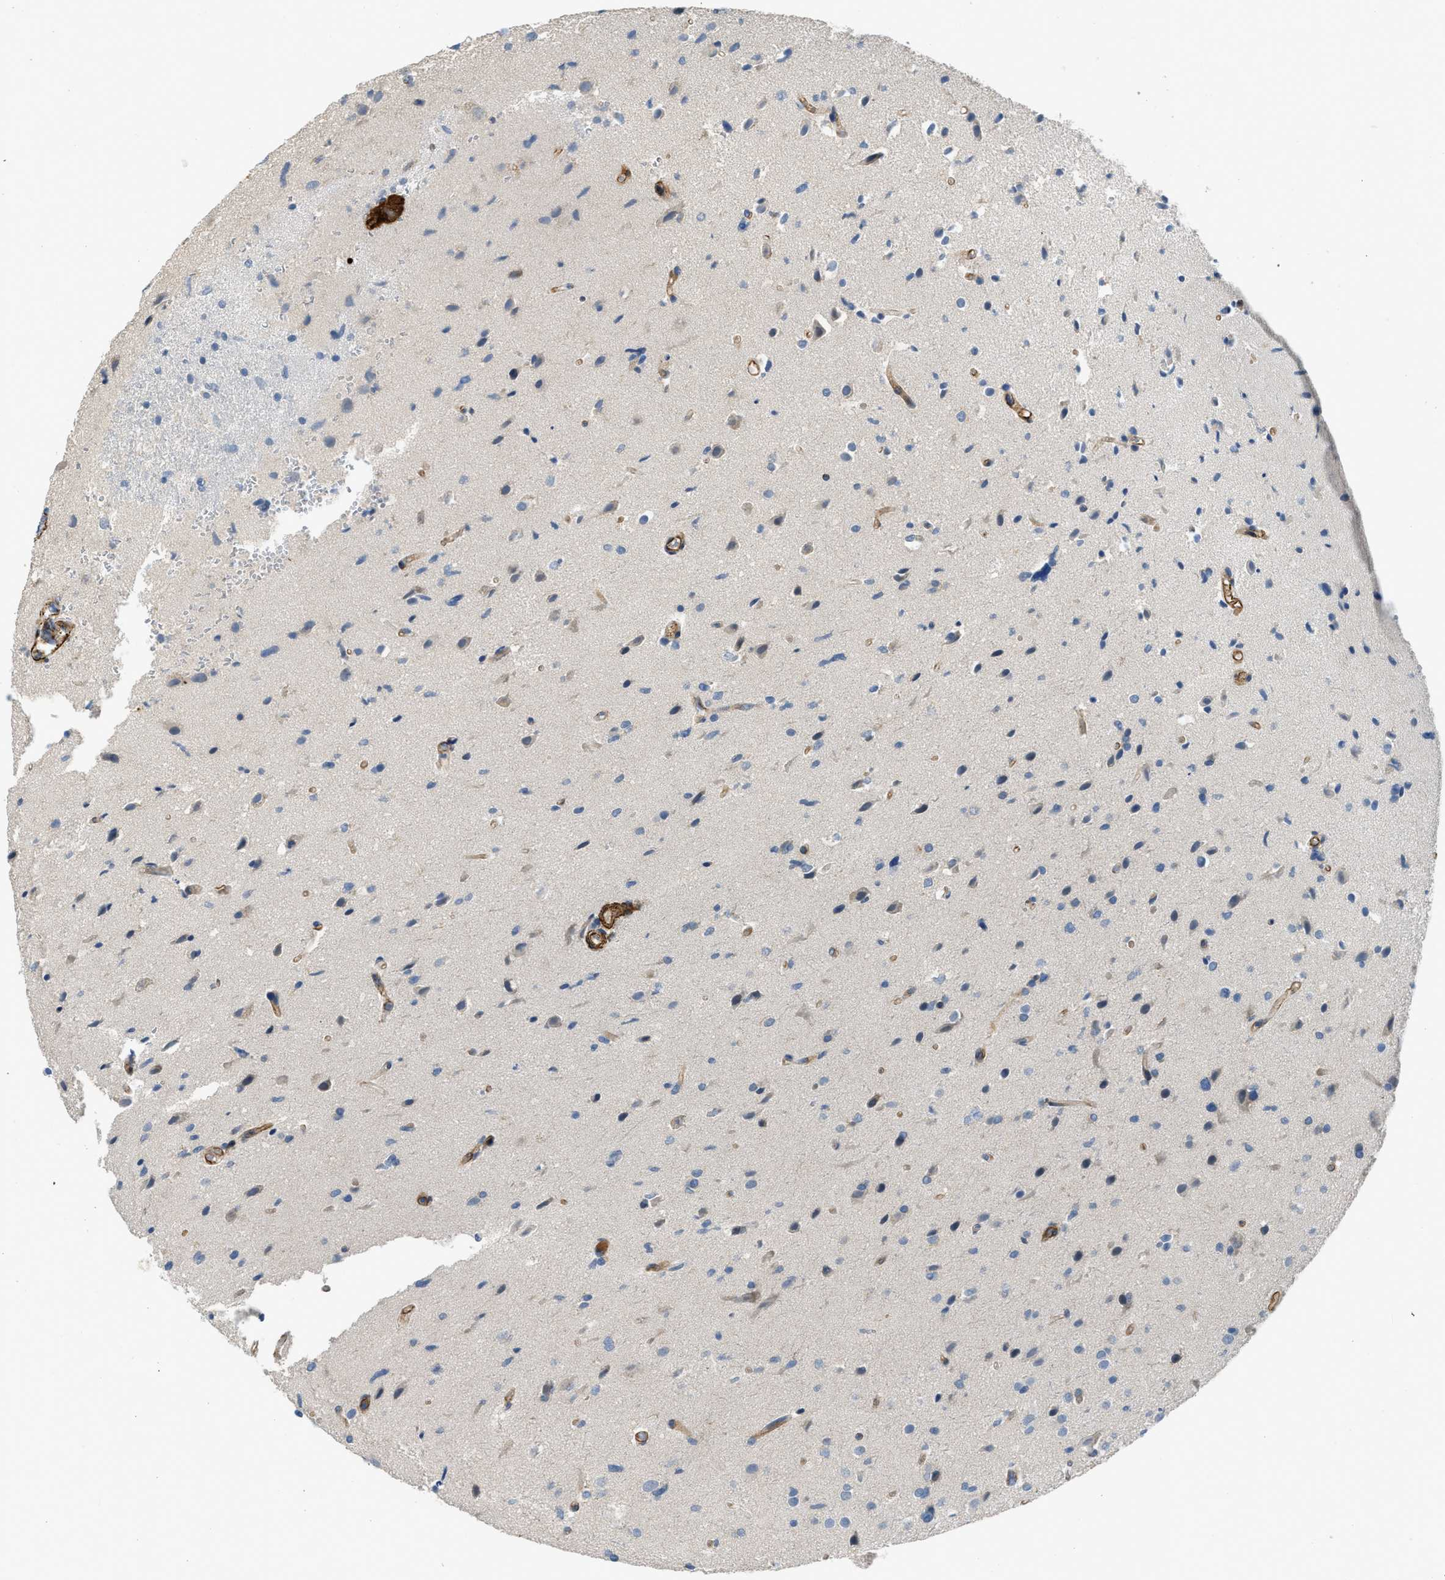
{"staining": {"intensity": "weak", "quantity": "<25%", "location": "cytoplasmic/membranous"}, "tissue": "glioma", "cell_type": "Tumor cells", "image_type": "cancer", "snomed": [{"axis": "morphology", "description": "Glioma, malignant, High grade"}, {"axis": "topography", "description": "Brain"}], "caption": "Glioma was stained to show a protein in brown. There is no significant staining in tumor cells. (DAB immunohistochemistry with hematoxylin counter stain).", "gene": "BMPR1A", "patient": {"sex": "male", "age": 33}}